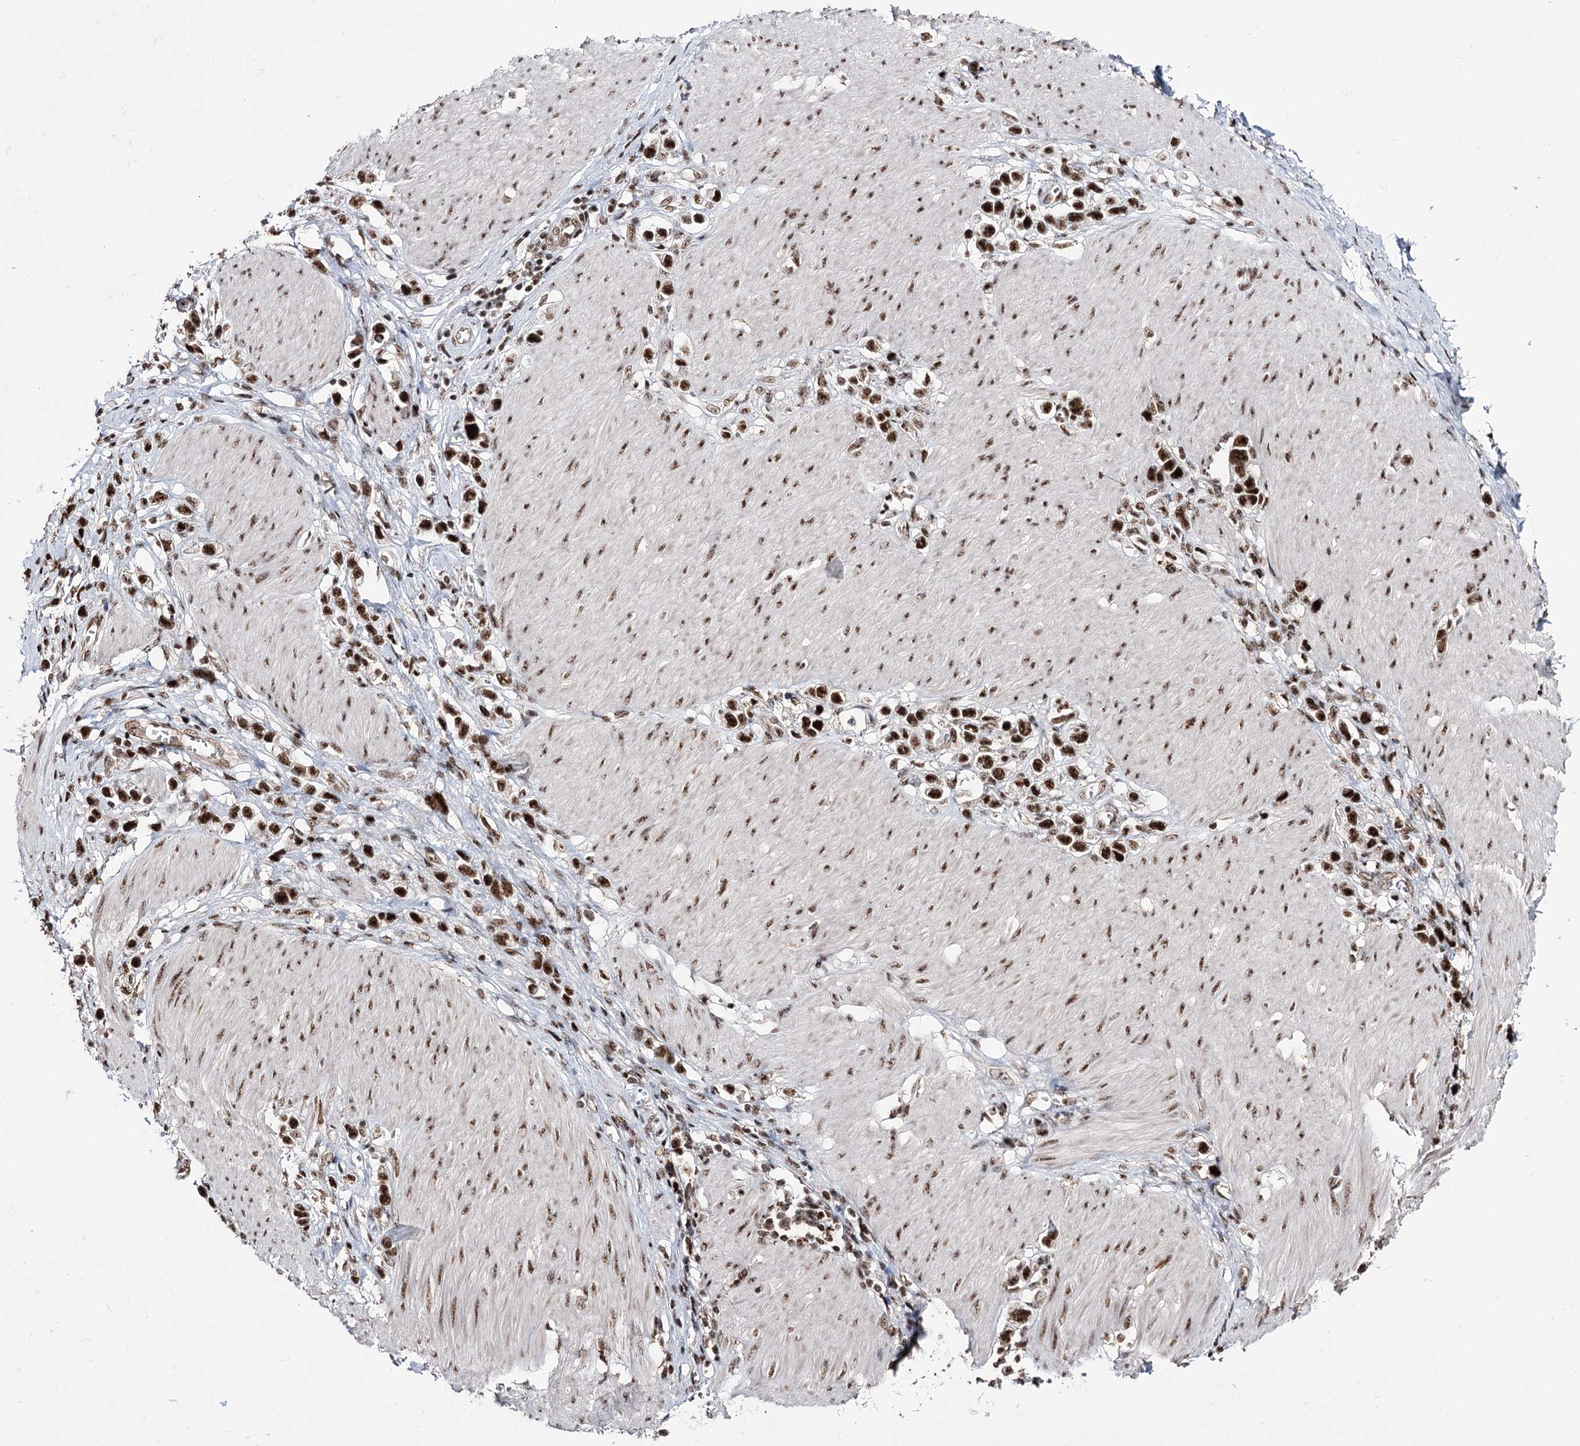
{"staining": {"intensity": "strong", "quantity": ">75%", "location": "nuclear"}, "tissue": "stomach cancer", "cell_type": "Tumor cells", "image_type": "cancer", "snomed": [{"axis": "morphology", "description": "Normal tissue, NOS"}, {"axis": "morphology", "description": "Adenocarcinoma, NOS"}, {"axis": "topography", "description": "Stomach, upper"}, {"axis": "topography", "description": "Stomach"}], "caption": "Protein staining of stomach cancer tissue shows strong nuclear staining in approximately >75% of tumor cells.", "gene": "PRPF40A", "patient": {"sex": "female", "age": 65}}